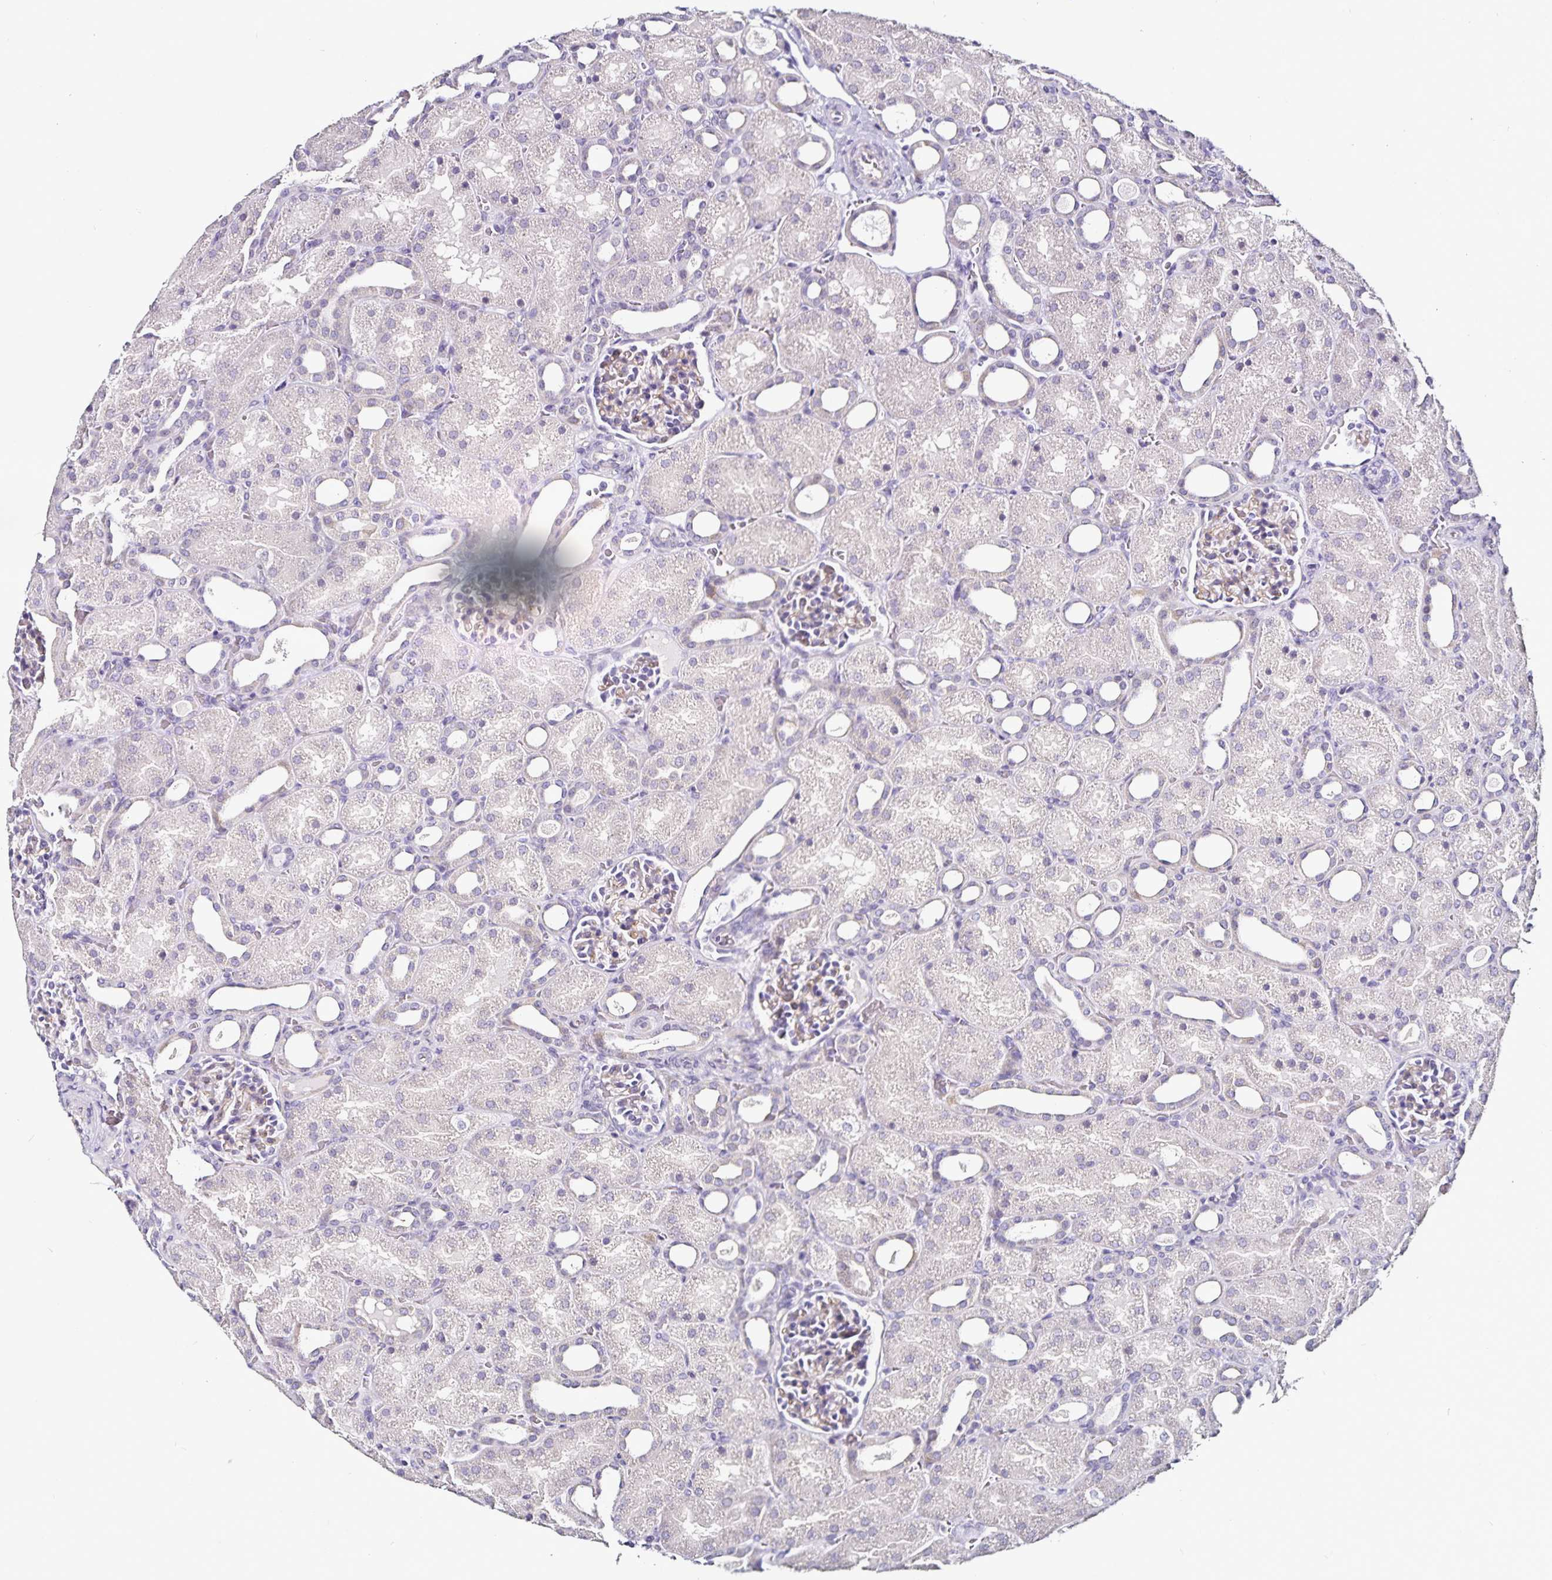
{"staining": {"intensity": "negative", "quantity": "none", "location": "none"}, "tissue": "kidney", "cell_type": "Cells in glomeruli", "image_type": "normal", "snomed": [{"axis": "morphology", "description": "Normal tissue, NOS"}, {"axis": "topography", "description": "Kidney"}], "caption": "Immunohistochemistry photomicrograph of benign human kidney stained for a protein (brown), which shows no staining in cells in glomeruli. Brightfield microscopy of immunohistochemistry (IHC) stained with DAB (brown) and hematoxylin (blue), captured at high magnification.", "gene": "TSPAN7", "patient": {"sex": "male", "age": 2}}